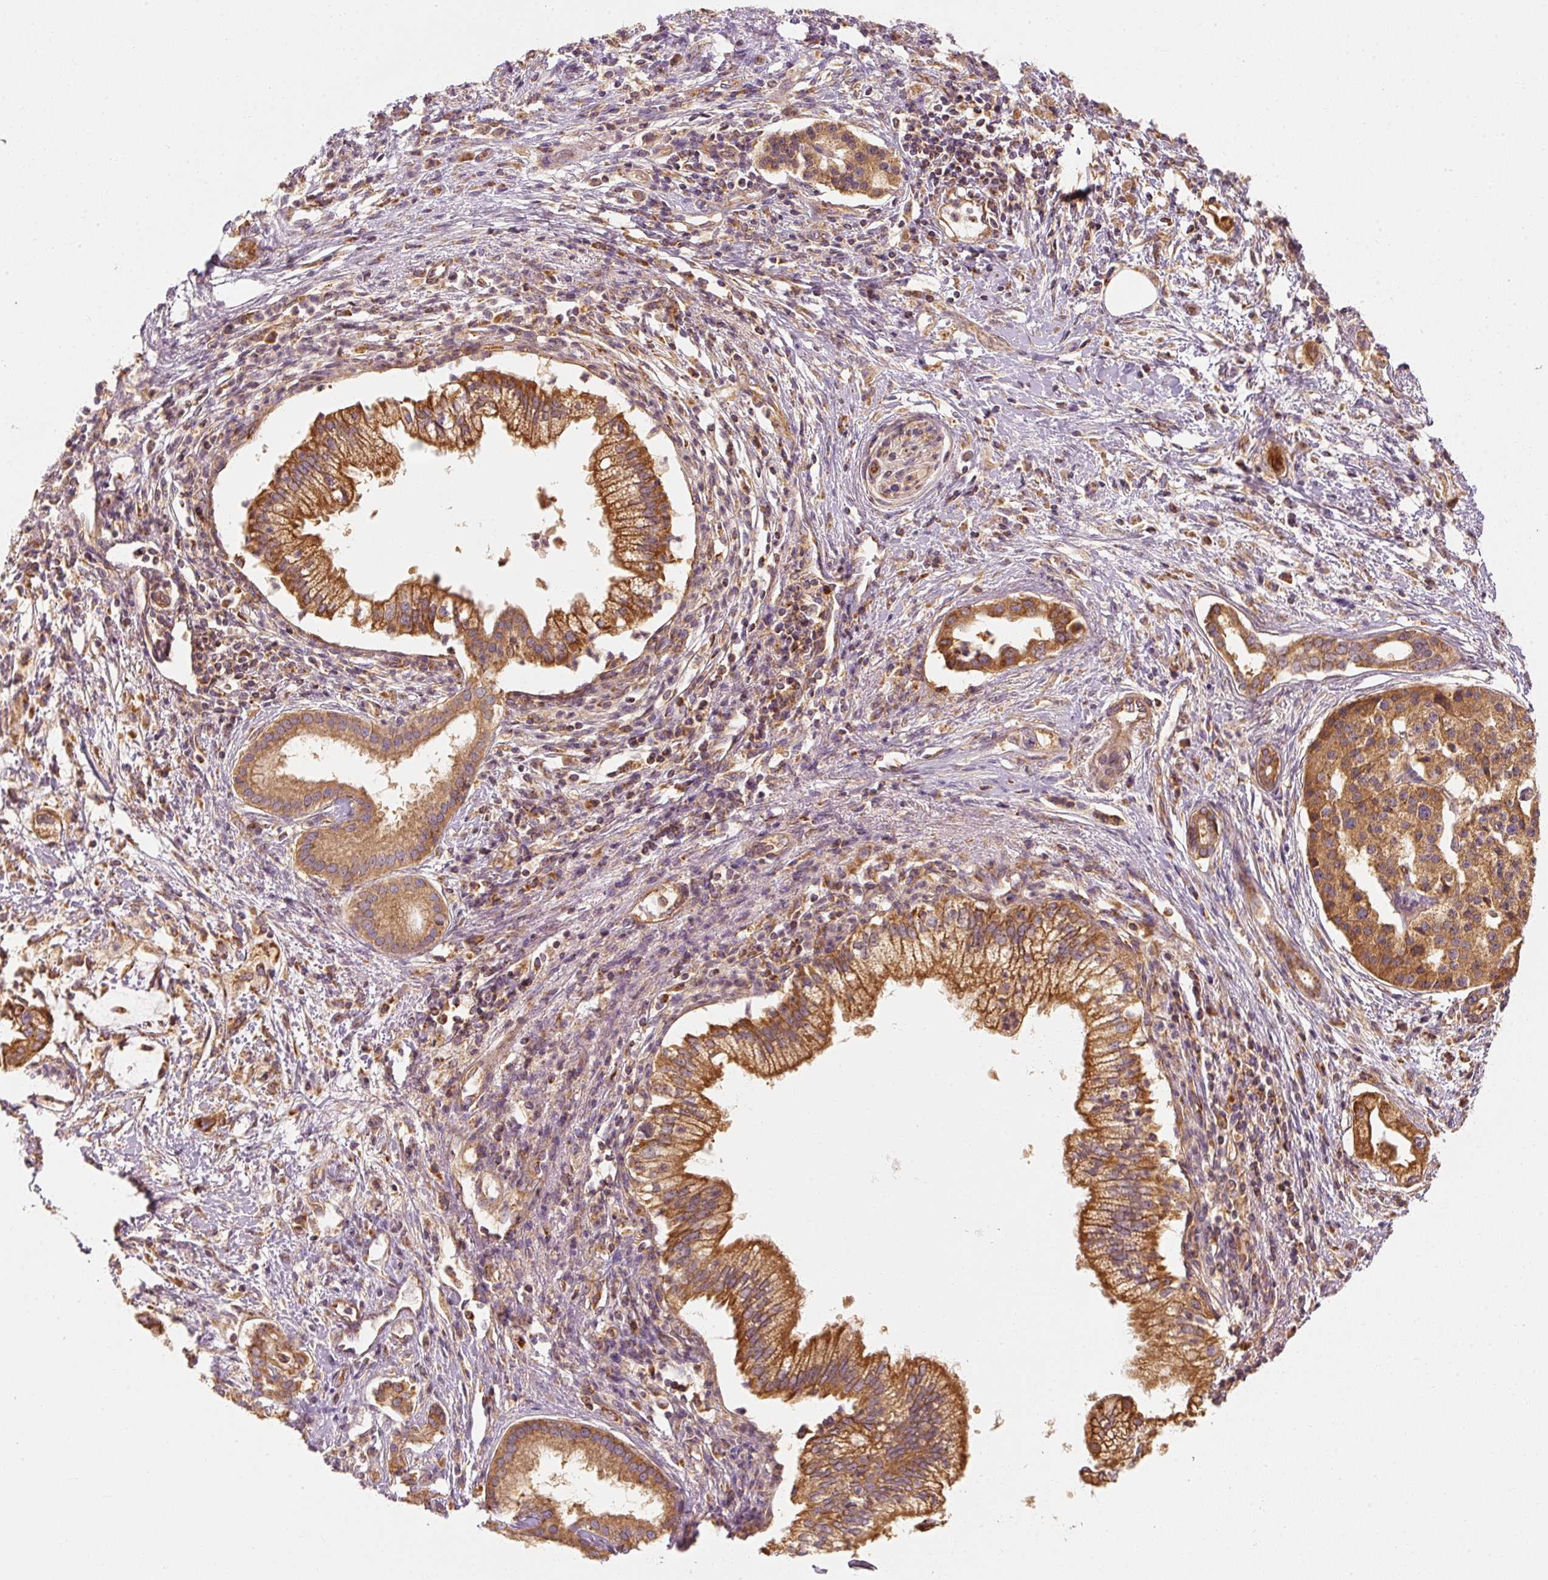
{"staining": {"intensity": "strong", "quantity": ">75%", "location": "cytoplasmic/membranous"}, "tissue": "pancreatic cancer", "cell_type": "Tumor cells", "image_type": "cancer", "snomed": [{"axis": "morphology", "description": "Adenocarcinoma, NOS"}, {"axis": "topography", "description": "Pancreas"}], "caption": "A high amount of strong cytoplasmic/membranous positivity is seen in about >75% of tumor cells in pancreatic cancer tissue.", "gene": "TOMM40", "patient": {"sex": "male", "age": 70}}